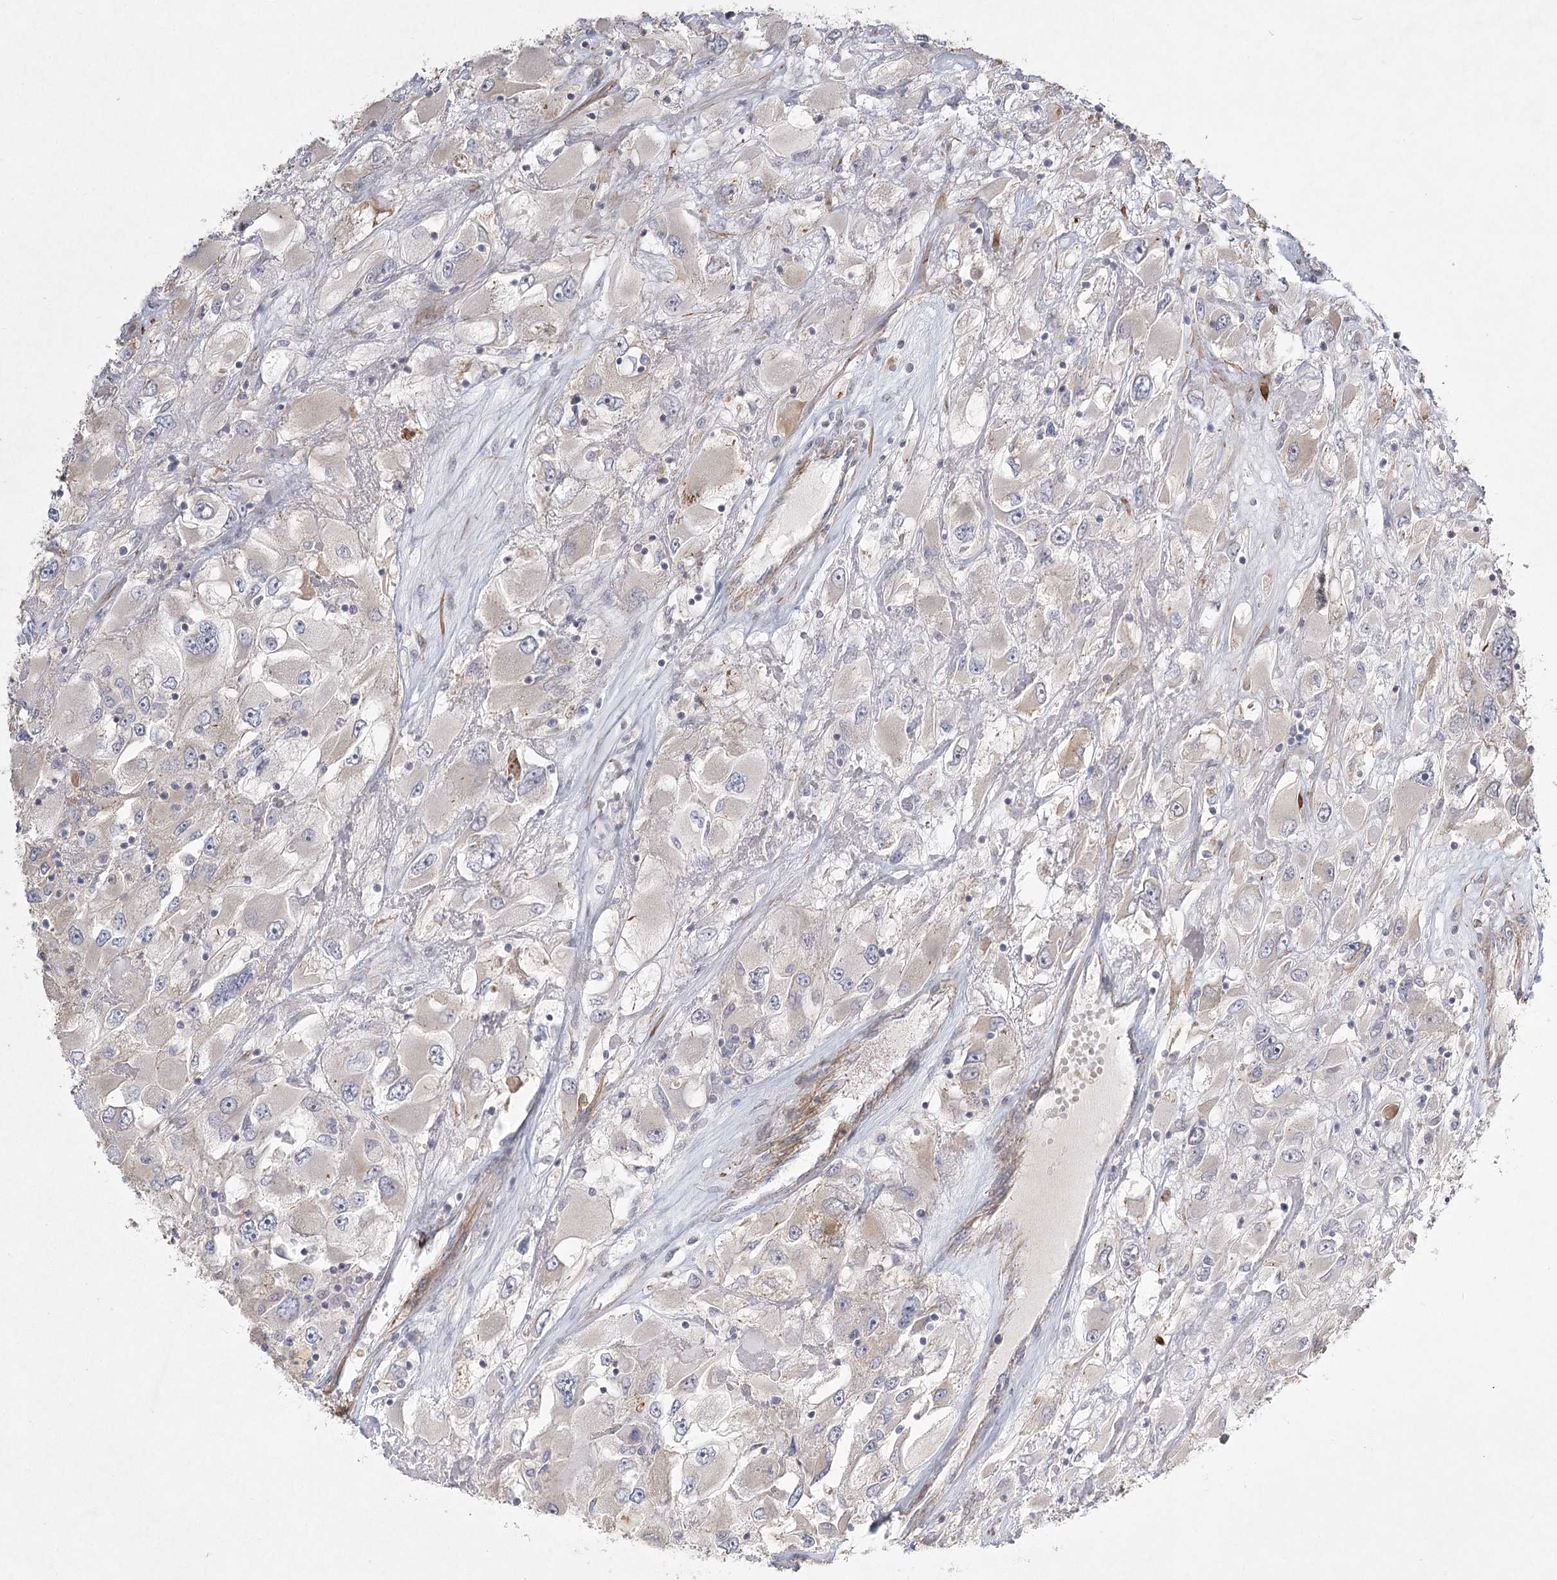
{"staining": {"intensity": "negative", "quantity": "none", "location": "none"}, "tissue": "renal cancer", "cell_type": "Tumor cells", "image_type": "cancer", "snomed": [{"axis": "morphology", "description": "Adenocarcinoma, NOS"}, {"axis": "topography", "description": "Kidney"}], "caption": "A photomicrograph of human renal cancer (adenocarcinoma) is negative for staining in tumor cells. (DAB (3,3'-diaminobenzidine) immunohistochemistry with hematoxylin counter stain).", "gene": "INPP4B", "patient": {"sex": "female", "age": 52}}